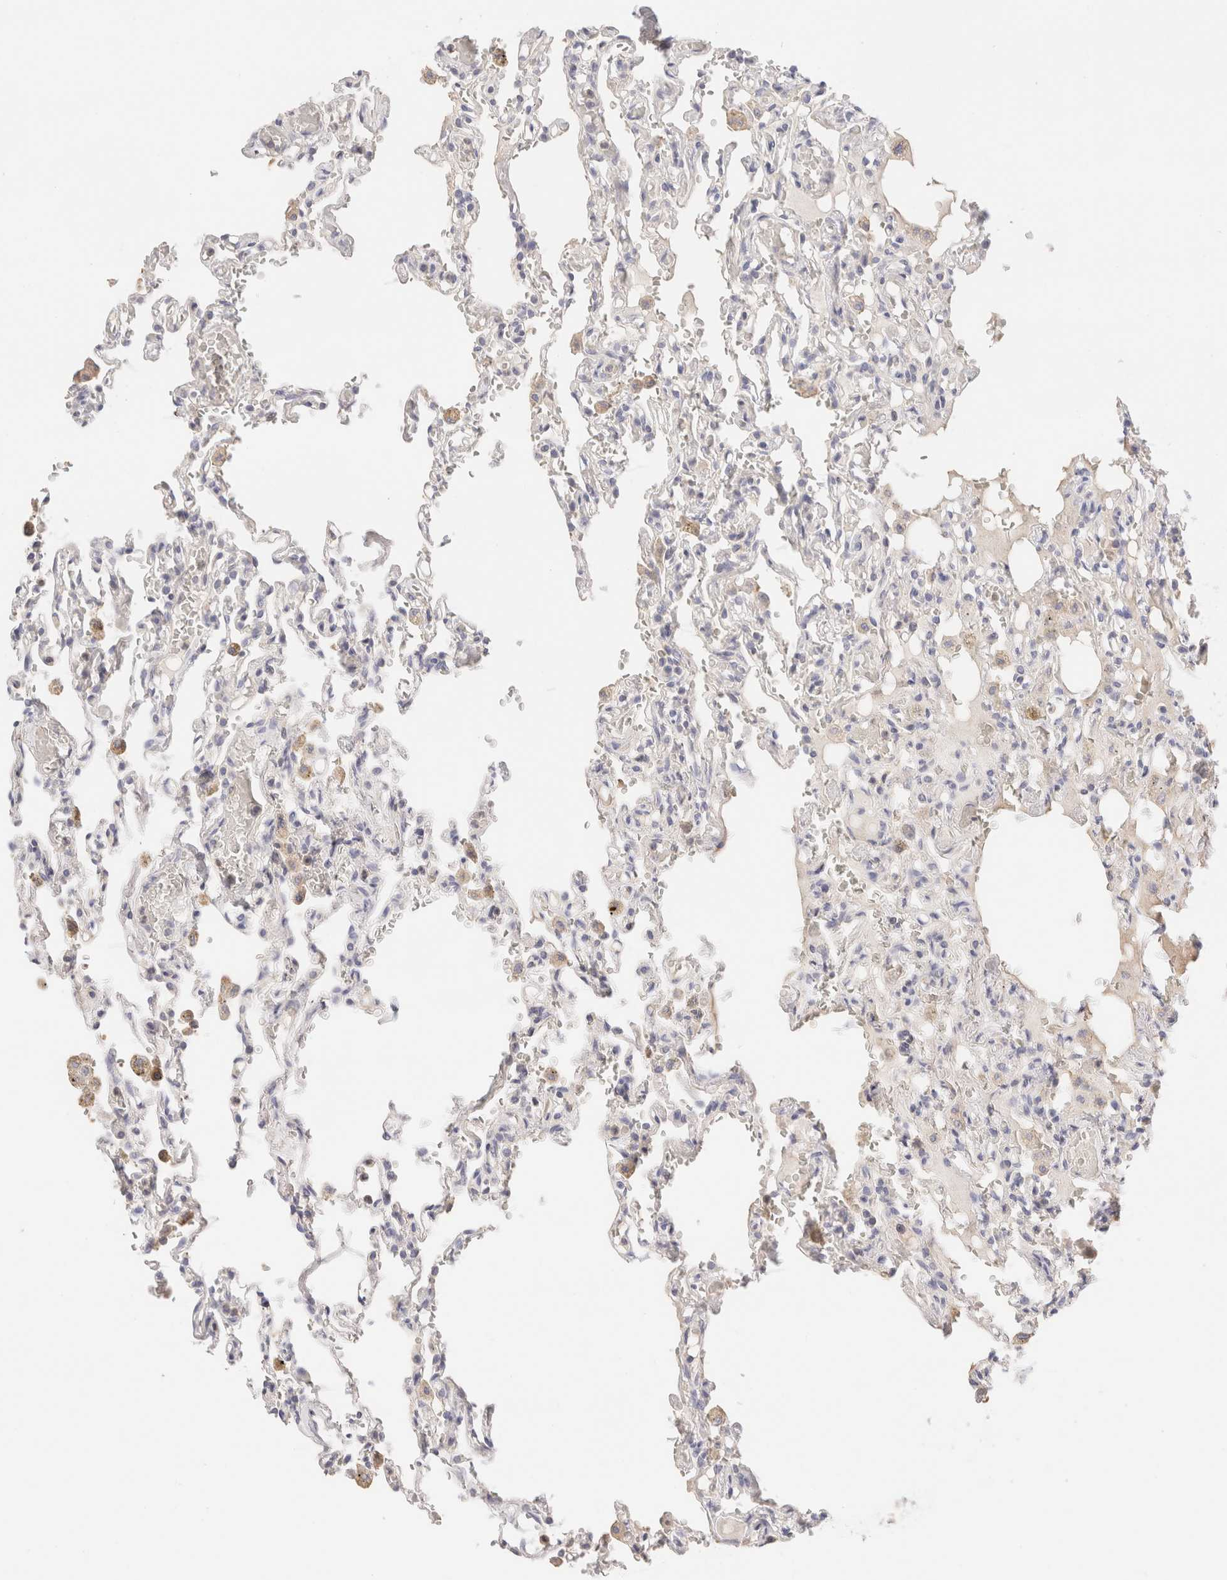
{"staining": {"intensity": "negative", "quantity": "none", "location": "none"}, "tissue": "lung", "cell_type": "Alveolar cells", "image_type": "normal", "snomed": [{"axis": "morphology", "description": "Normal tissue, NOS"}, {"axis": "topography", "description": "Lung"}], "caption": "This is a micrograph of immunohistochemistry (IHC) staining of unremarkable lung, which shows no positivity in alveolar cells. Nuclei are stained in blue.", "gene": "SCGB2A2", "patient": {"sex": "male", "age": 21}}